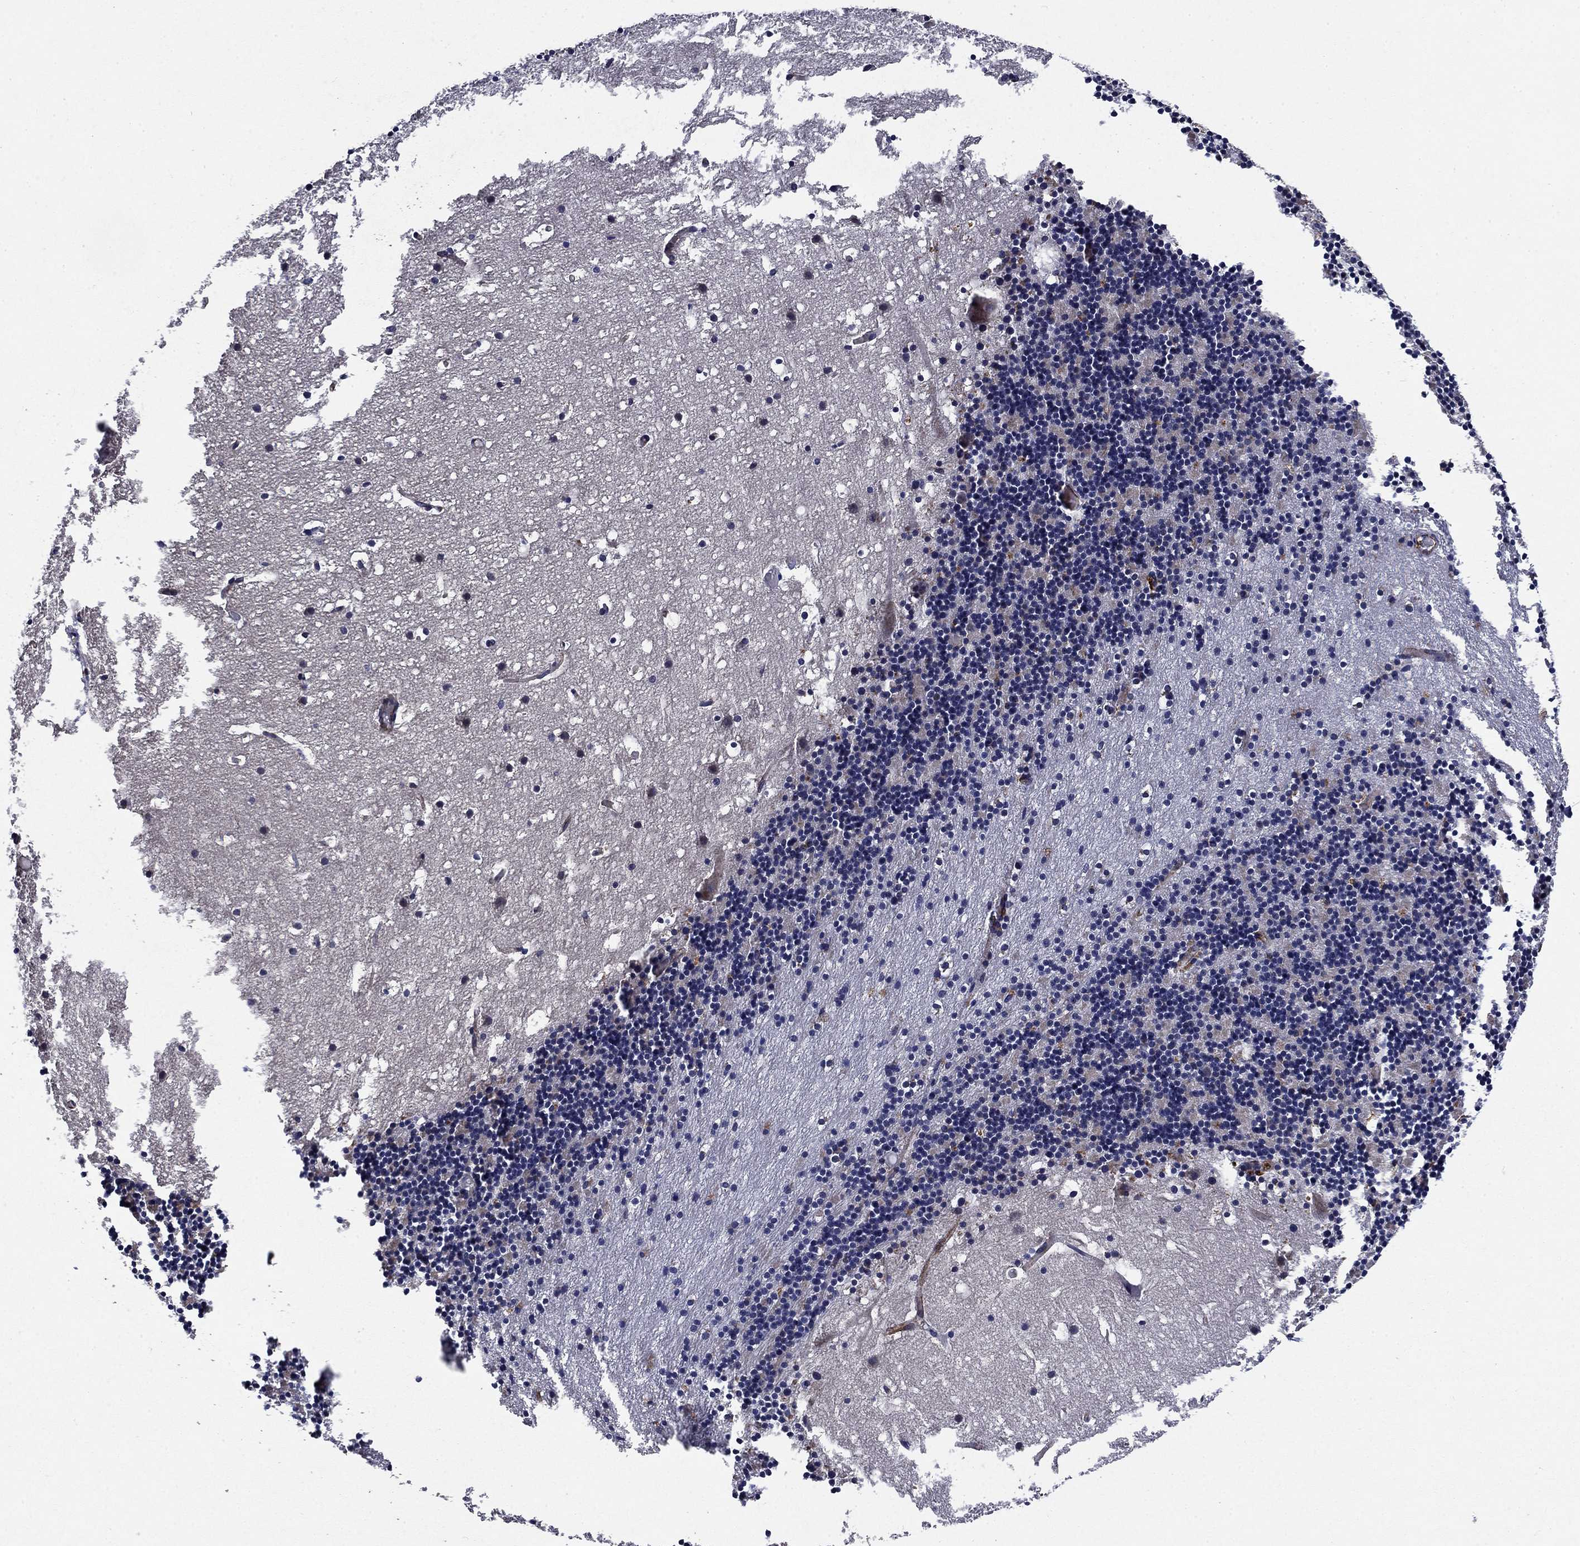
{"staining": {"intensity": "negative", "quantity": "none", "location": "none"}, "tissue": "cerebellum", "cell_type": "Cells in granular layer", "image_type": "normal", "snomed": [{"axis": "morphology", "description": "Normal tissue, NOS"}, {"axis": "topography", "description": "Cerebellum"}], "caption": "Photomicrograph shows no significant protein staining in cells in granular layer of normal cerebellum. (DAB immunohistochemistry visualized using brightfield microscopy, high magnification).", "gene": "NDUFC1", "patient": {"sex": "male", "age": 37}}